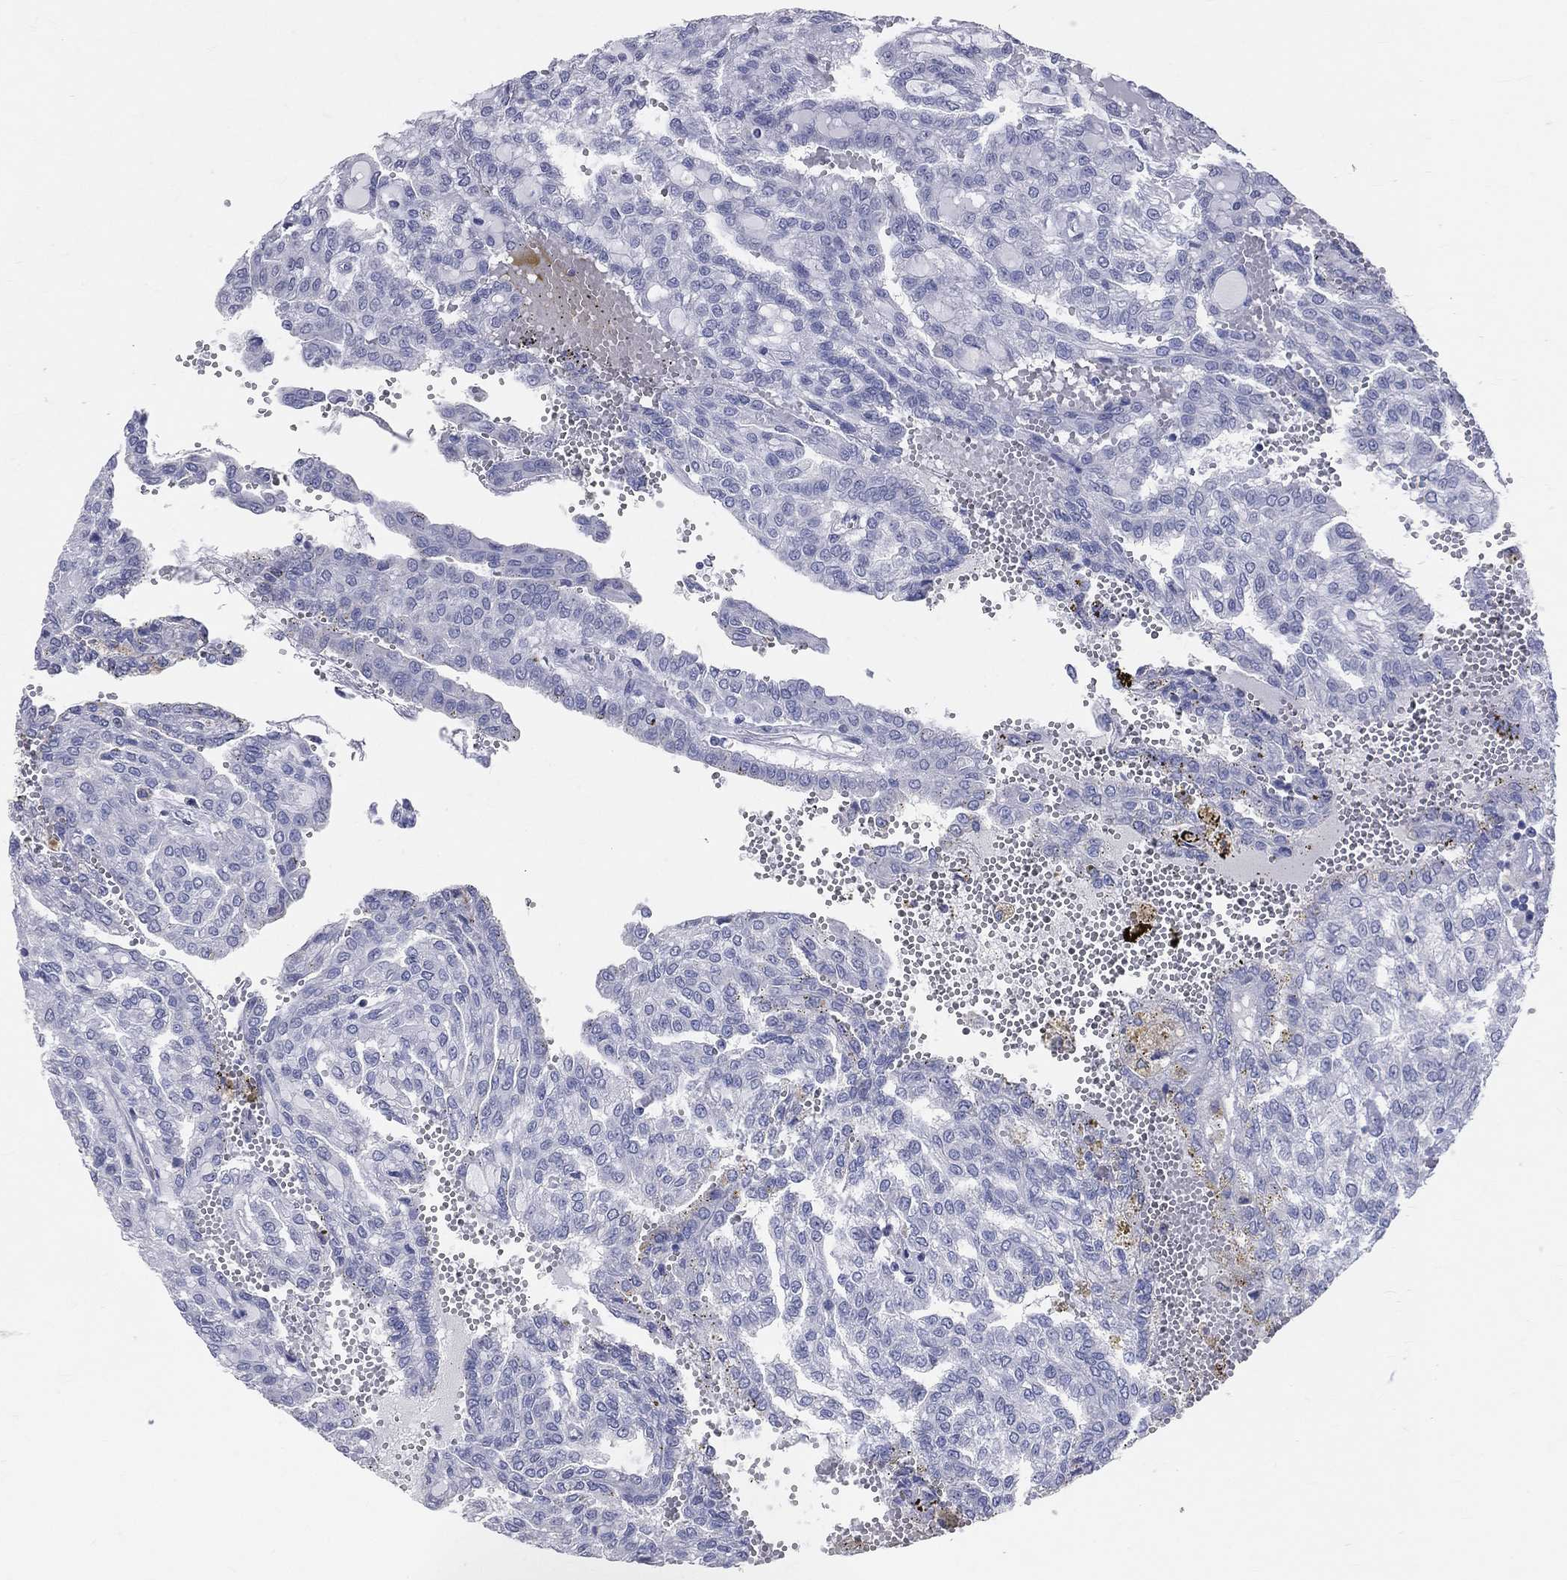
{"staining": {"intensity": "negative", "quantity": "none", "location": "none"}, "tissue": "renal cancer", "cell_type": "Tumor cells", "image_type": "cancer", "snomed": [{"axis": "morphology", "description": "Adenocarcinoma, NOS"}, {"axis": "topography", "description": "Kidney"}], "caption": "Protein analysis of adenocarcinoma (renal) exhibits no significant positivity in tumor cells.", "gene": "LAT", "patient": {"sex": "male", "age": 63}}